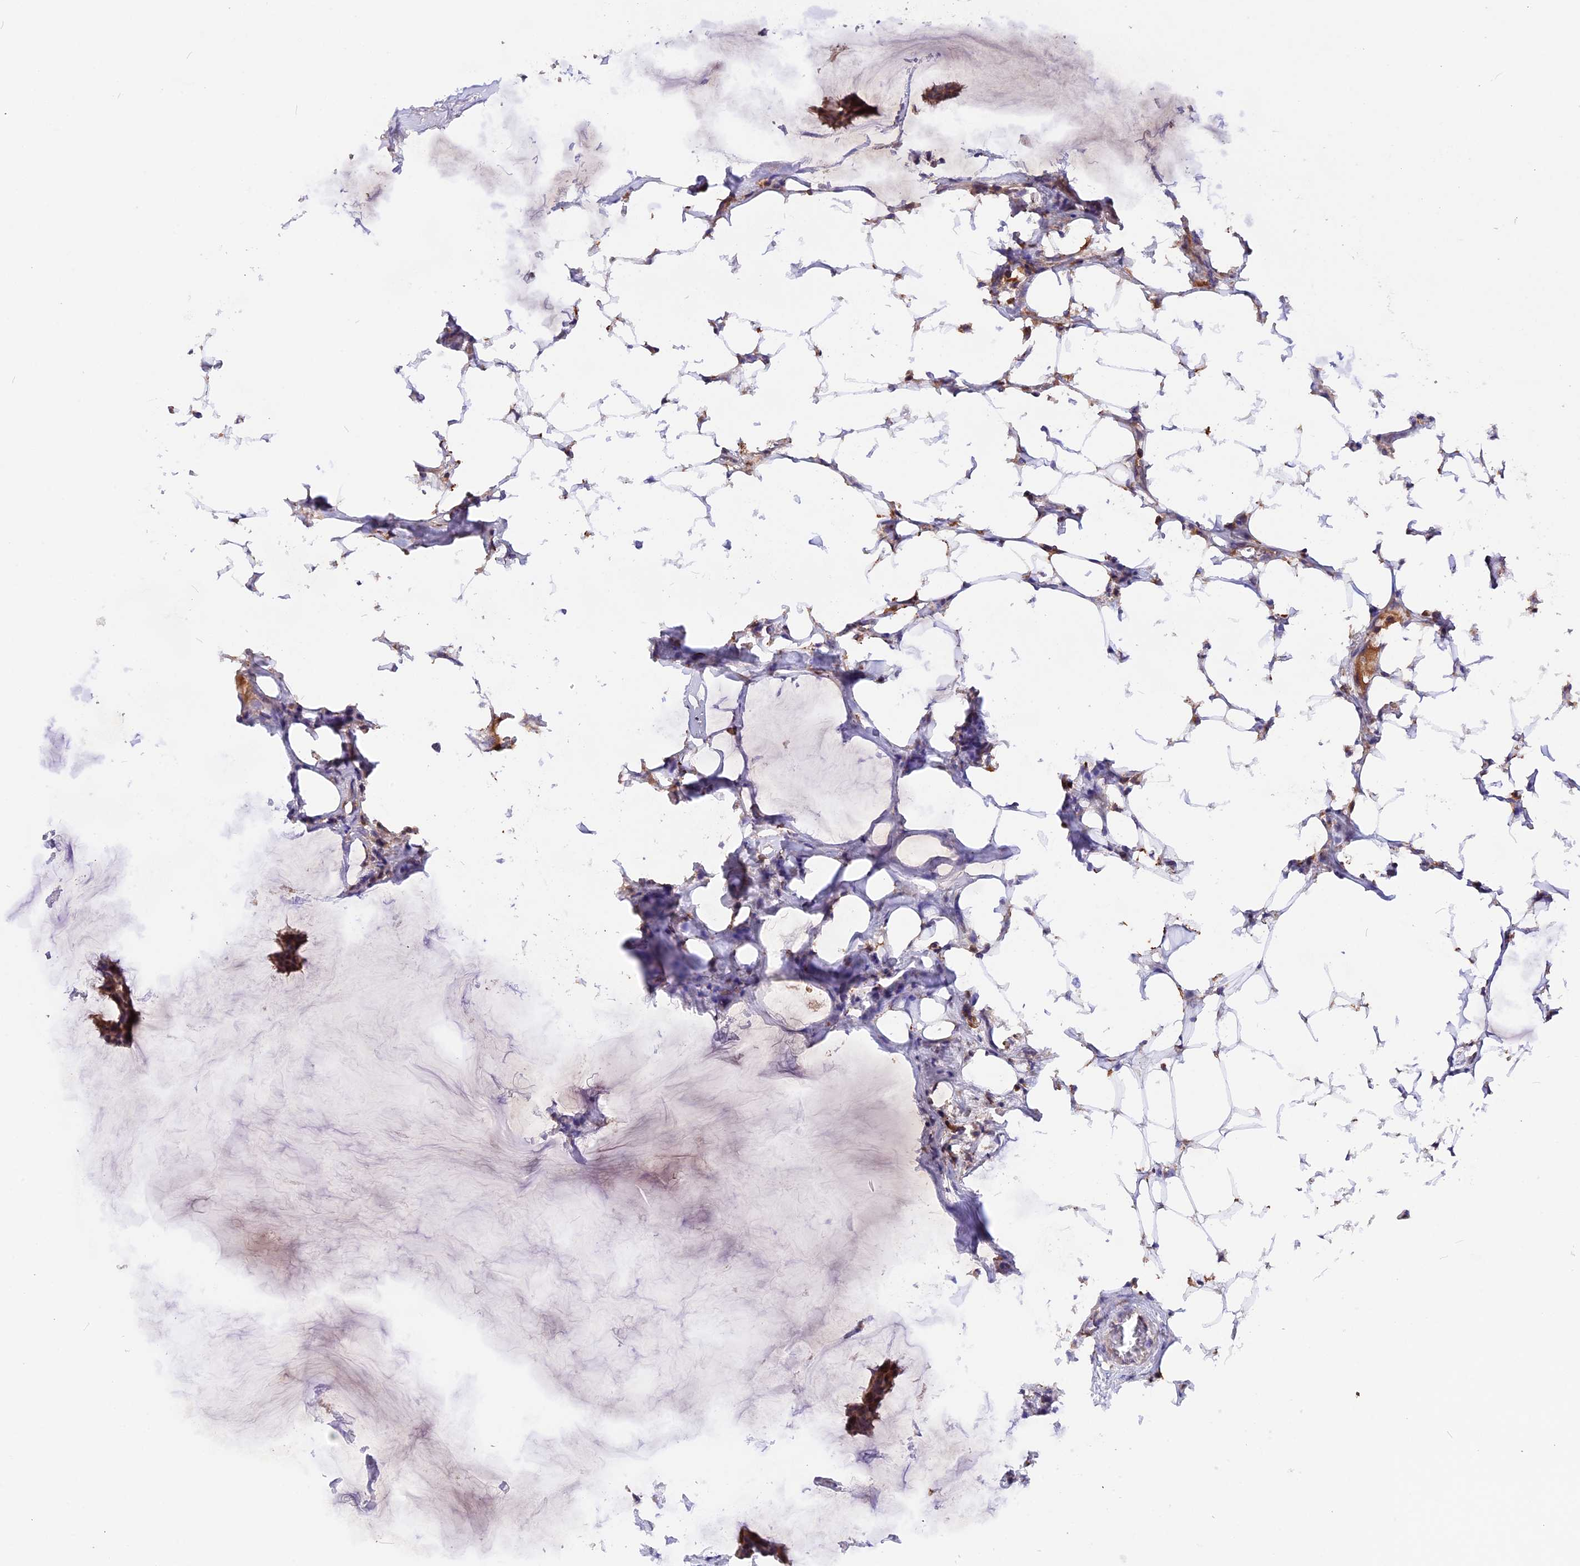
{"staining": {"intensity": "moderate", "quantity": ">75%", "location": "cytoplasmic/membranous"}, "tissue": "breast cancer", "cell_type": "Tumor cells", "image_type": "cancer", "snomed": [{"axis": "morphology", "description": "Duct carcinoma"}, {"axis": "topography", "description": "Breast"}], "caption": "This micrograph exhibits breast intraductal carcinoma stained with immunohistochemistry to label a protein in brown. The cytoplasmic/membranous of tumor cells show moderate positivity for the protein. Nuclei are counter-stained blue.", "gene": "MARK4", "patient": {"sex": "female", "age": 93}}